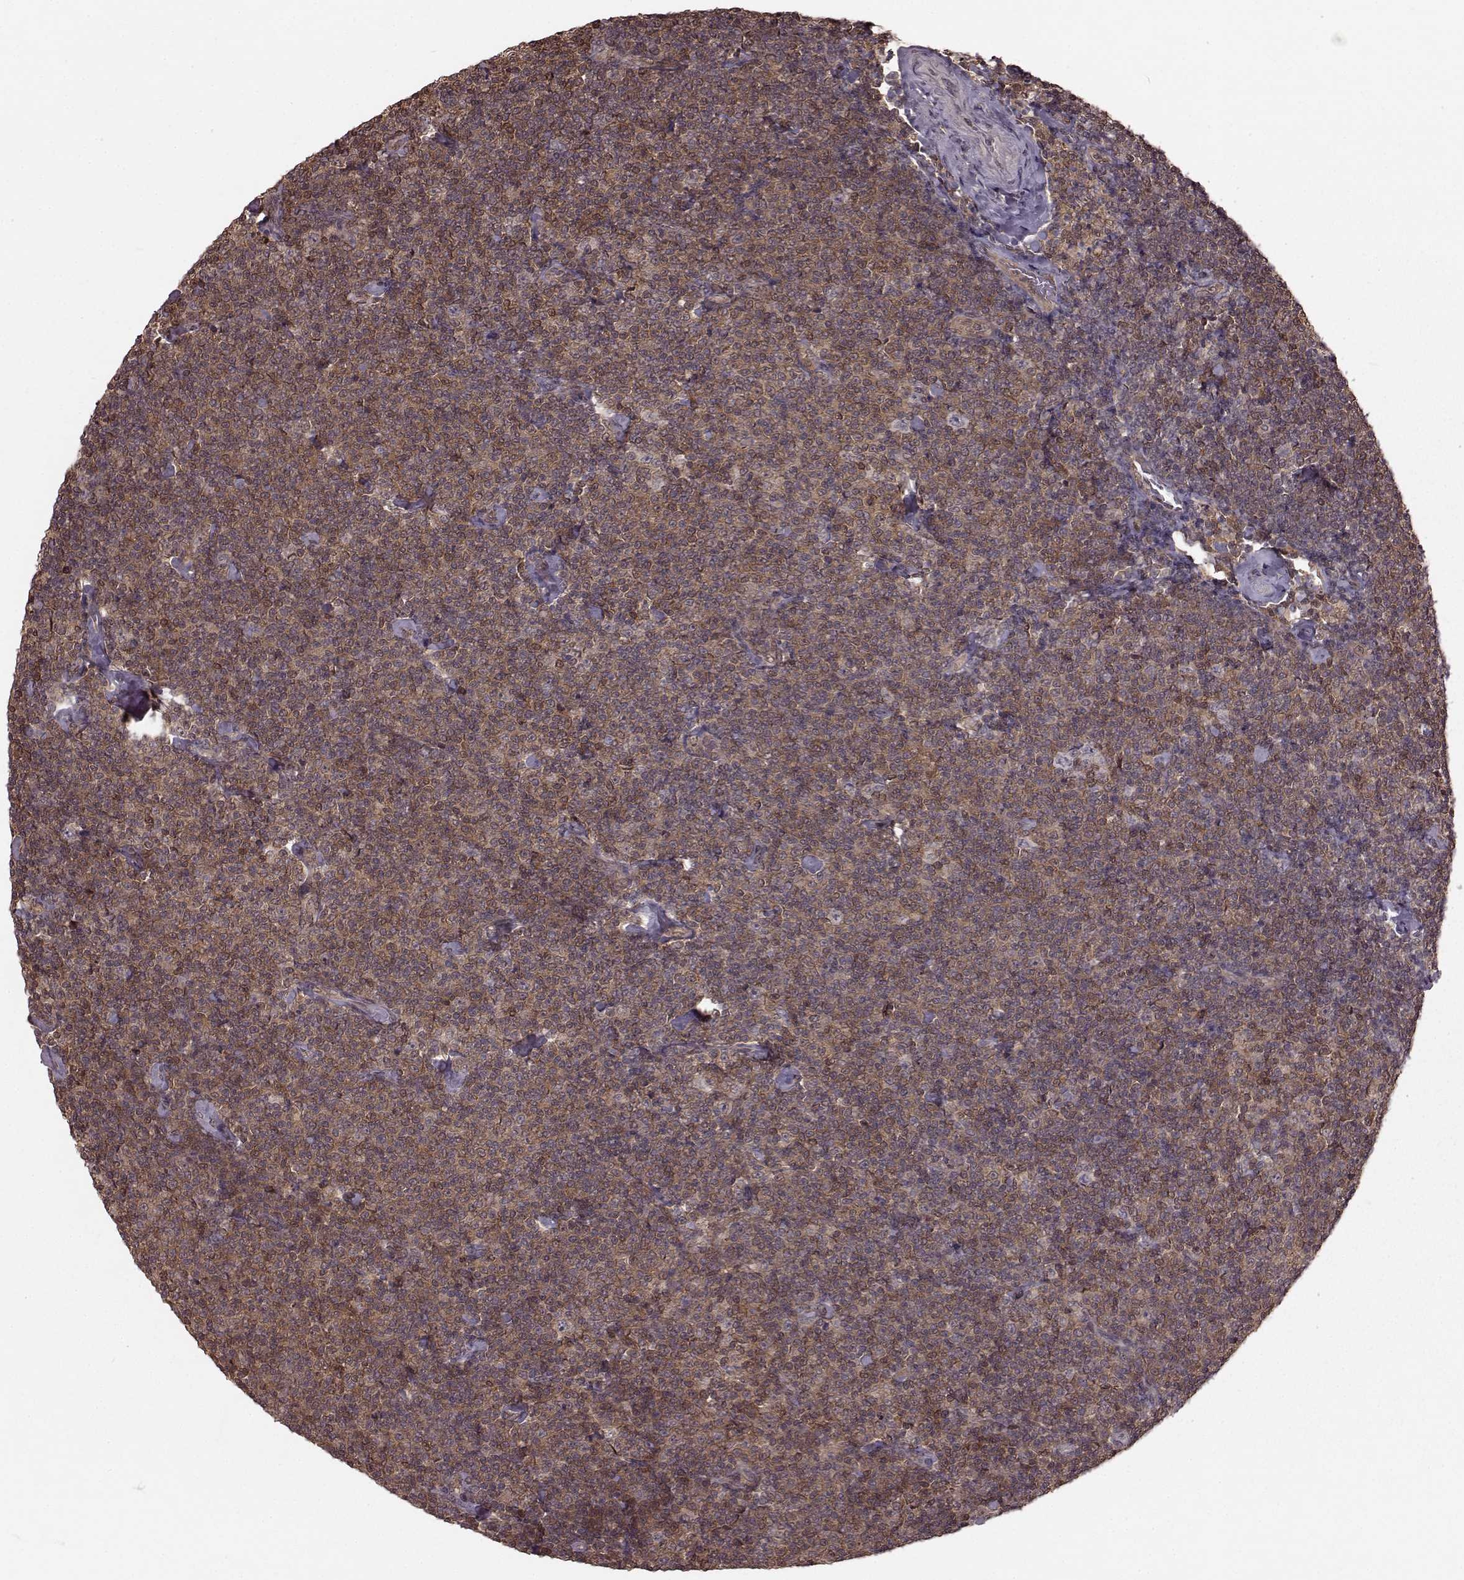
{"staining": {"intensity": "weak", "quantity": "25%-75%", "location": "cytoplasmic/membranous,nuclear"}, "tissue": "lymphoma", "cell_type": "Tumor cells", "image_type": "cancer", "snomed": [{"axis": "morphology", "description": "Malignant lymphoma, non-Hodgkin's type, Low grade"}, {"axis": "topography", "description": "Lymph node"}], "caption": "Approximately 25%-75% of tumor cells in human low-grade malignant lymphoma, non-Hodgkin's type reveal weak cytoplasmic/membranous and nuclear protein staining as visualized by brown immunohistochemical staining.", "gene": "GSS", "patient": {"sex": "male", "age": 81}}